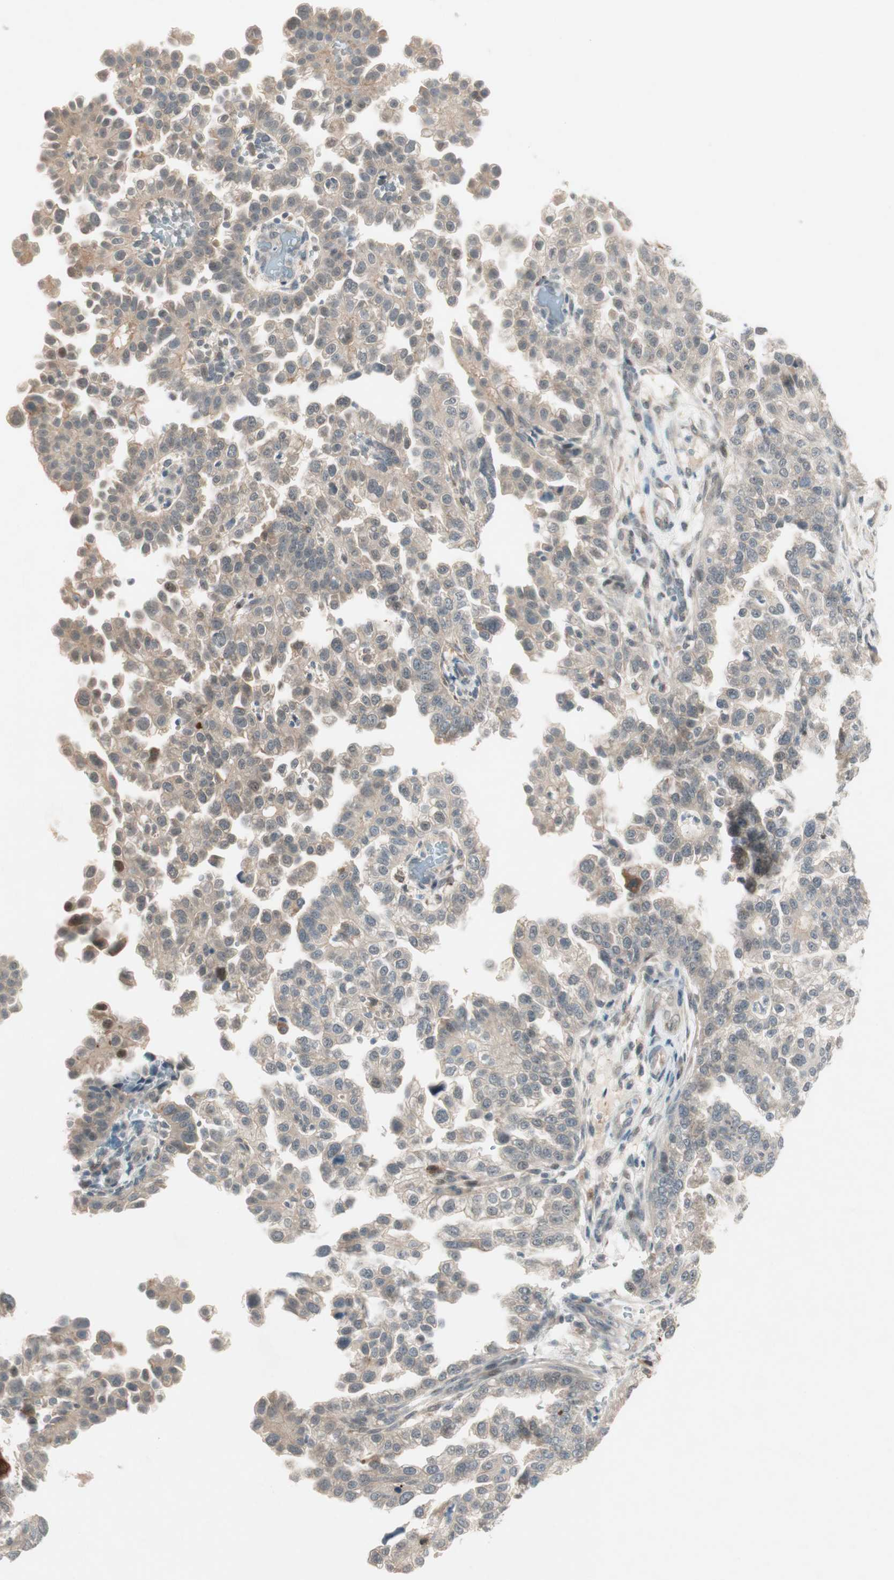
{"staining": {"intensity": "moderate", "quantity": ">75%", "location": "cytoplasmic/membranous"}, "tissue": "endometrial cancer", "cell_type": "Tumor cells", "image_type": "cancer", "snomed": [{"axis": "morphology", "description": "Adenocarcinoma, NOS"}, {"axis": "topography", "description": "Endometrium"}], "caption": "This histopathology image reveals IHC staining of human endometrial adenocarcinoma, with medium moderate cytoplasmic/membranous expression in approximately >75% of tumor cells.", "gene": "RTL6", "patient": {"sex": "female", "age": 85}}